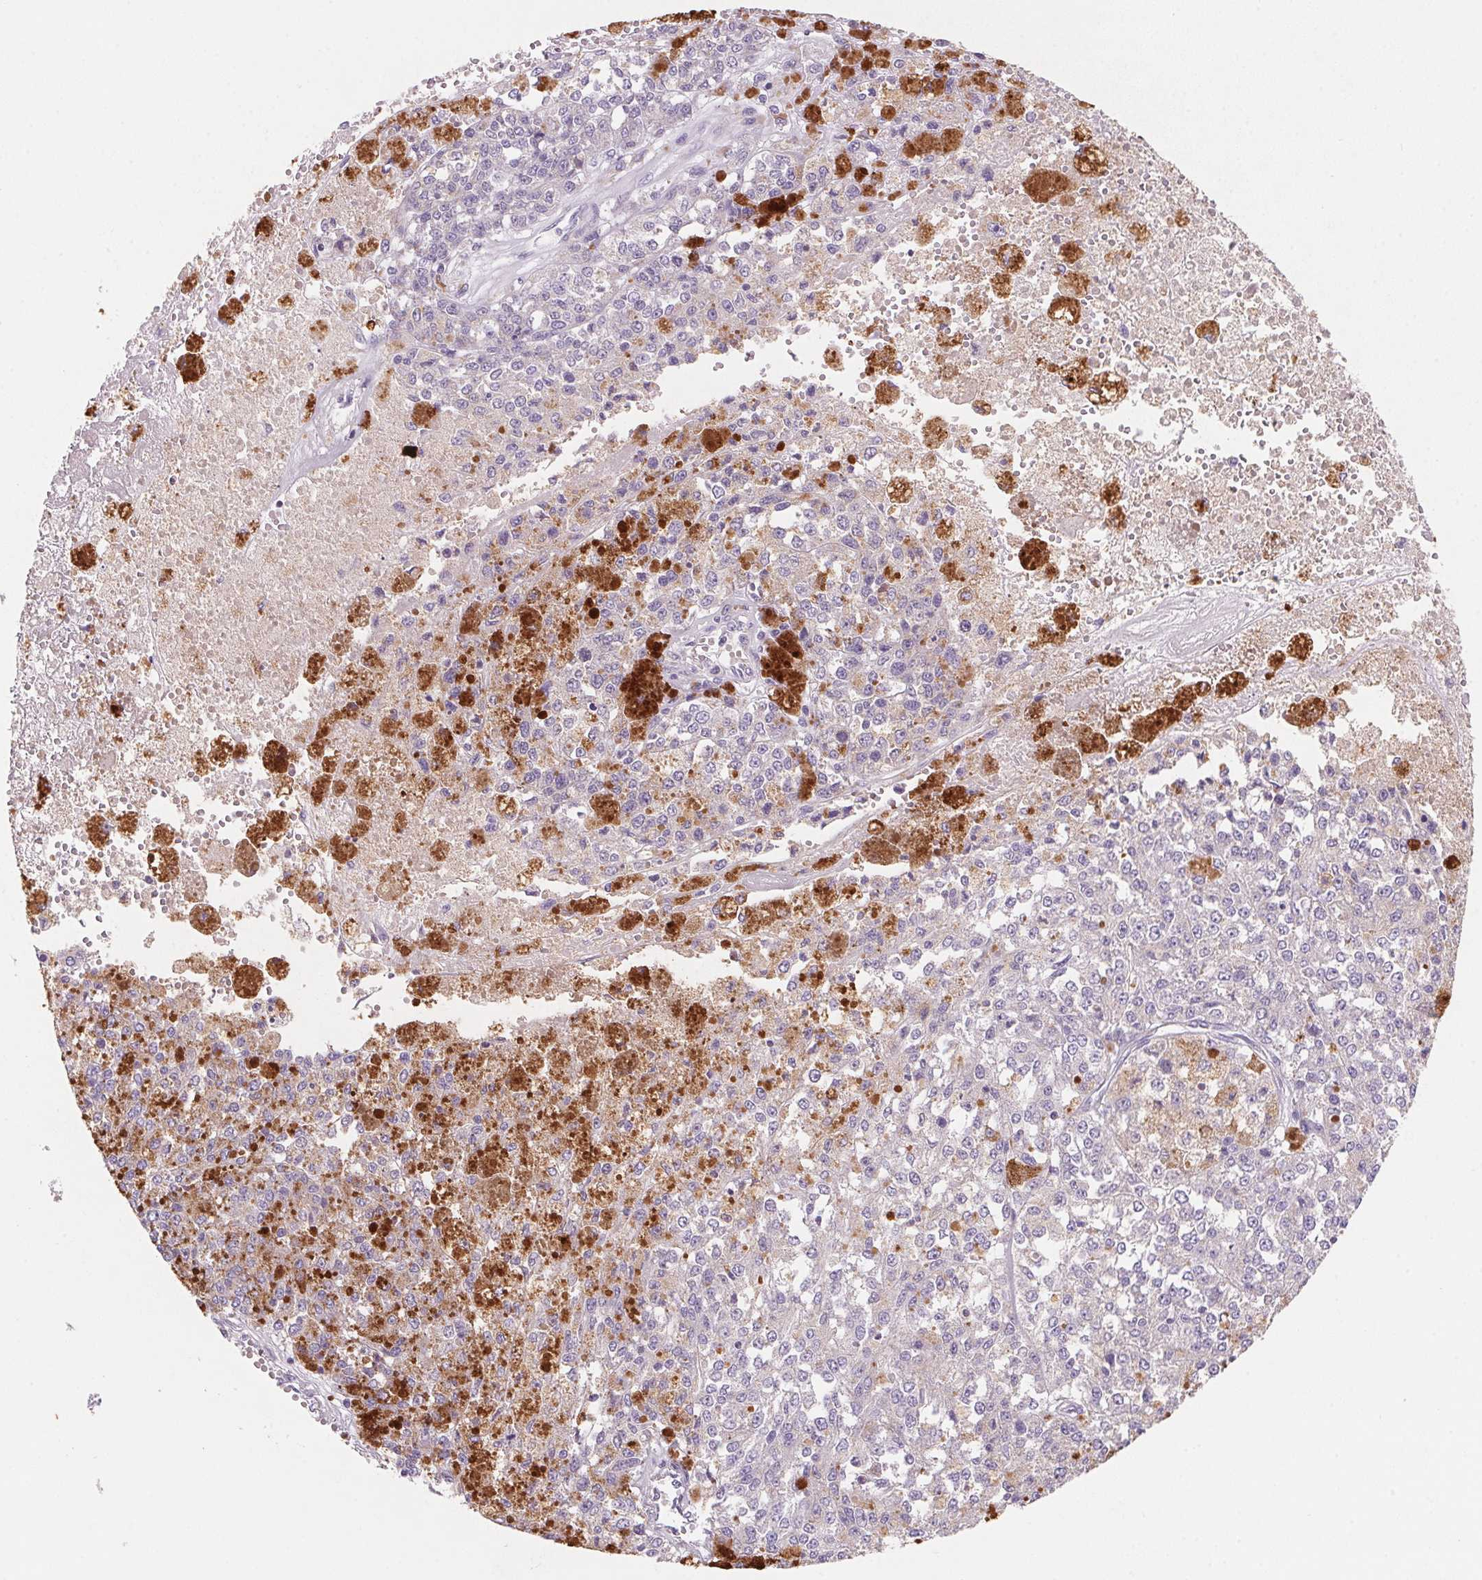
{"staining": {"intensity": "negative", "quantity": "none", "location": "none"}, "tissue": "melanoma", "cell_type": "Tumor cells", "image_type": "cancer", "snomed": [{"axis": "morphology", "description": "Malignant melanoma, Metastatic site"}, {"axis": "topography", "description": "Lymph node"}], "caption": "High power microscopy histopathology image of an immunohistochemistry histopathology image of melanoma, revealing no significant positivity in tumor cells.", "gene": "DPPA5", "patient": {"sex": "female", "age": 64}}